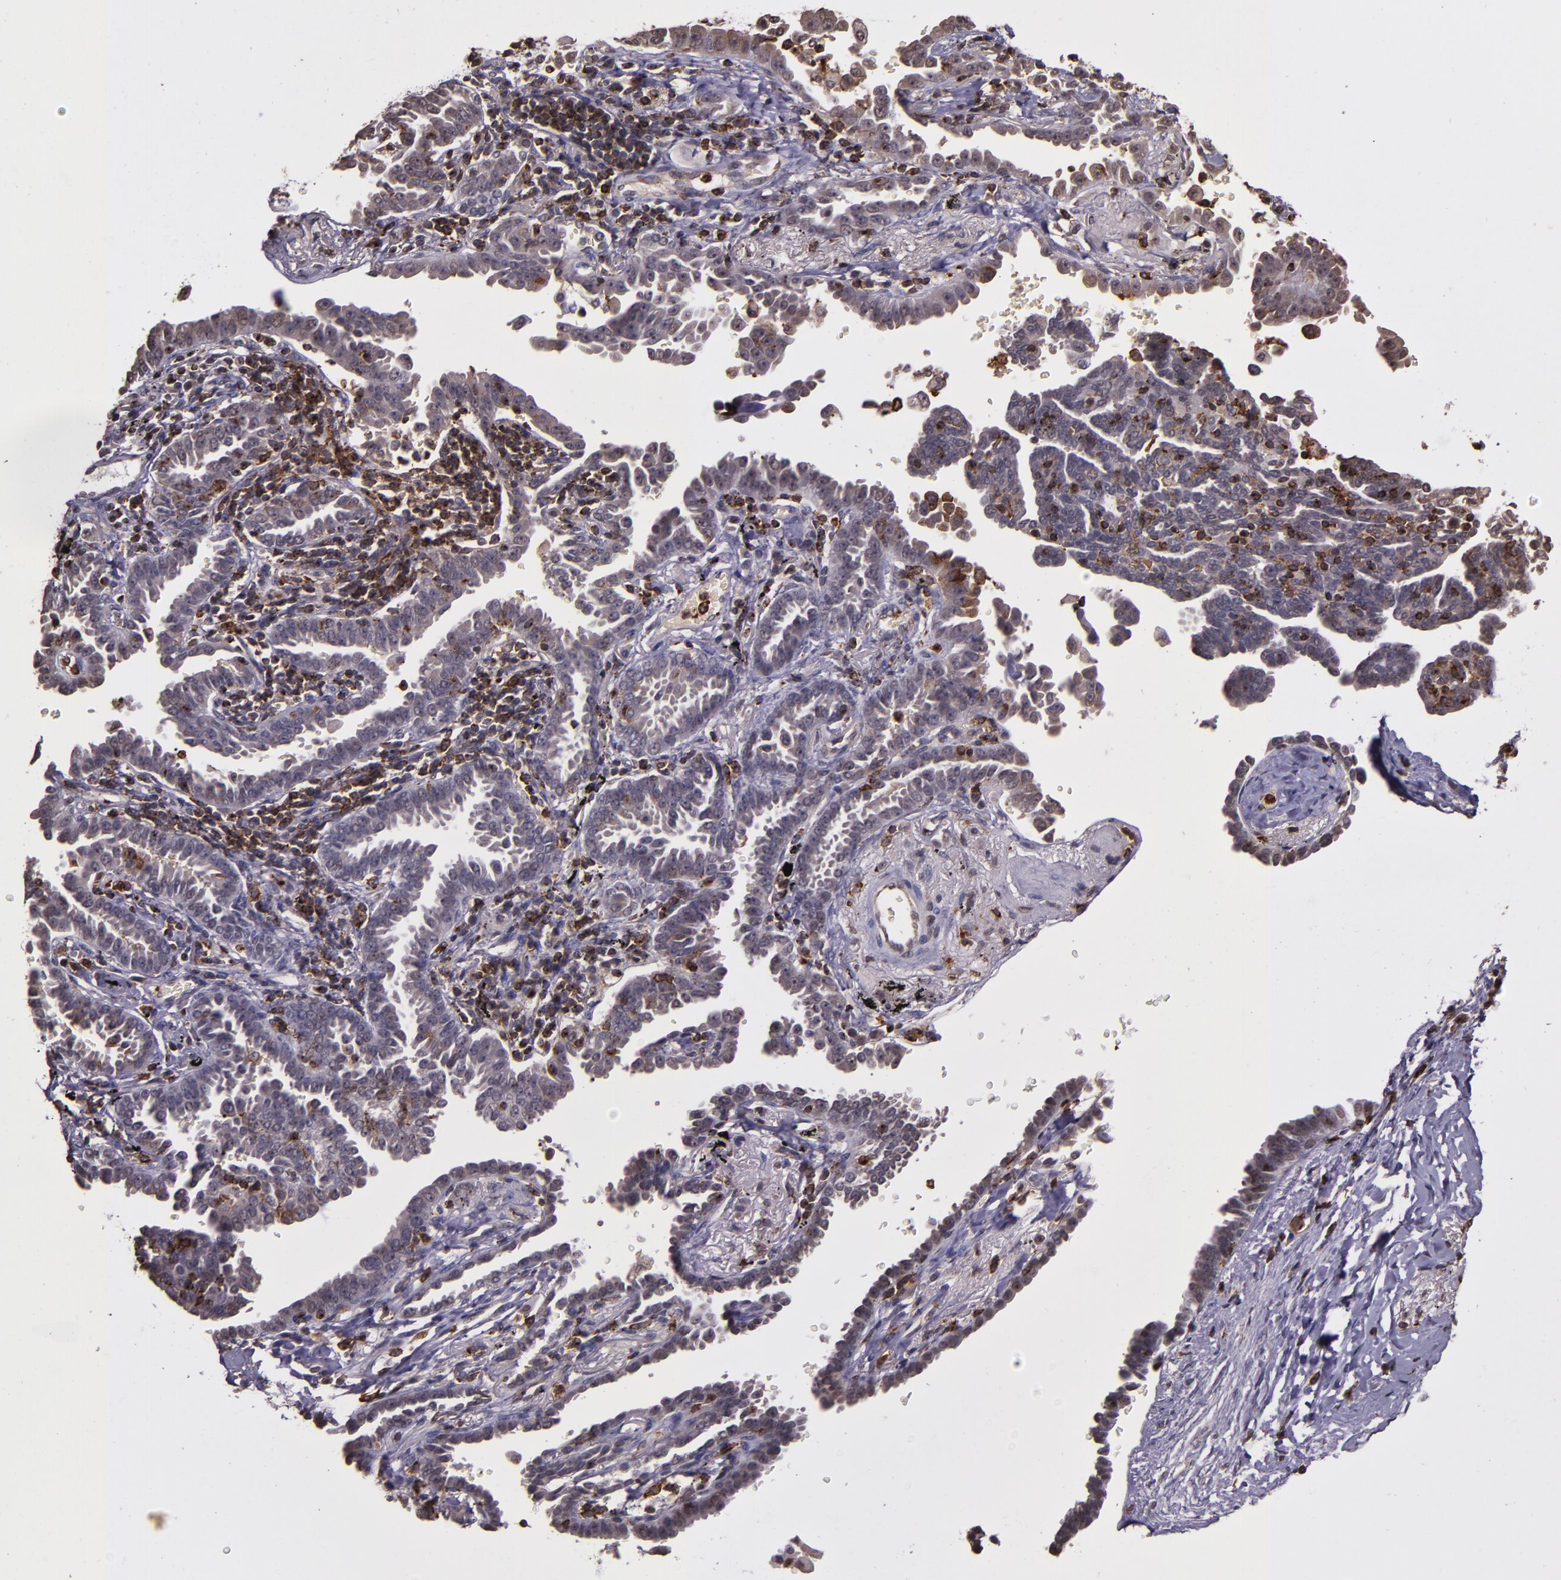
{"staining": {"intensity": "weak", "quantity": "25%-75%", "location": "cytoplasmic/membranous"}, "tissue": "lung cancer", "cell_type": "Tumor cells", "image_type": "cancer", "snomed": [{"axis": "morphology", "description": "Adenocarcinoma, NOS"}, {"axis": "topography", "description": "Lung"}], "caption": "Human lung cancer (adenocarcinoma) stained with a protein marker demonstrates weak staining in tumor cells.", "gene": "SLC2A3", "patient": {"sex": "female", "age": 64}}